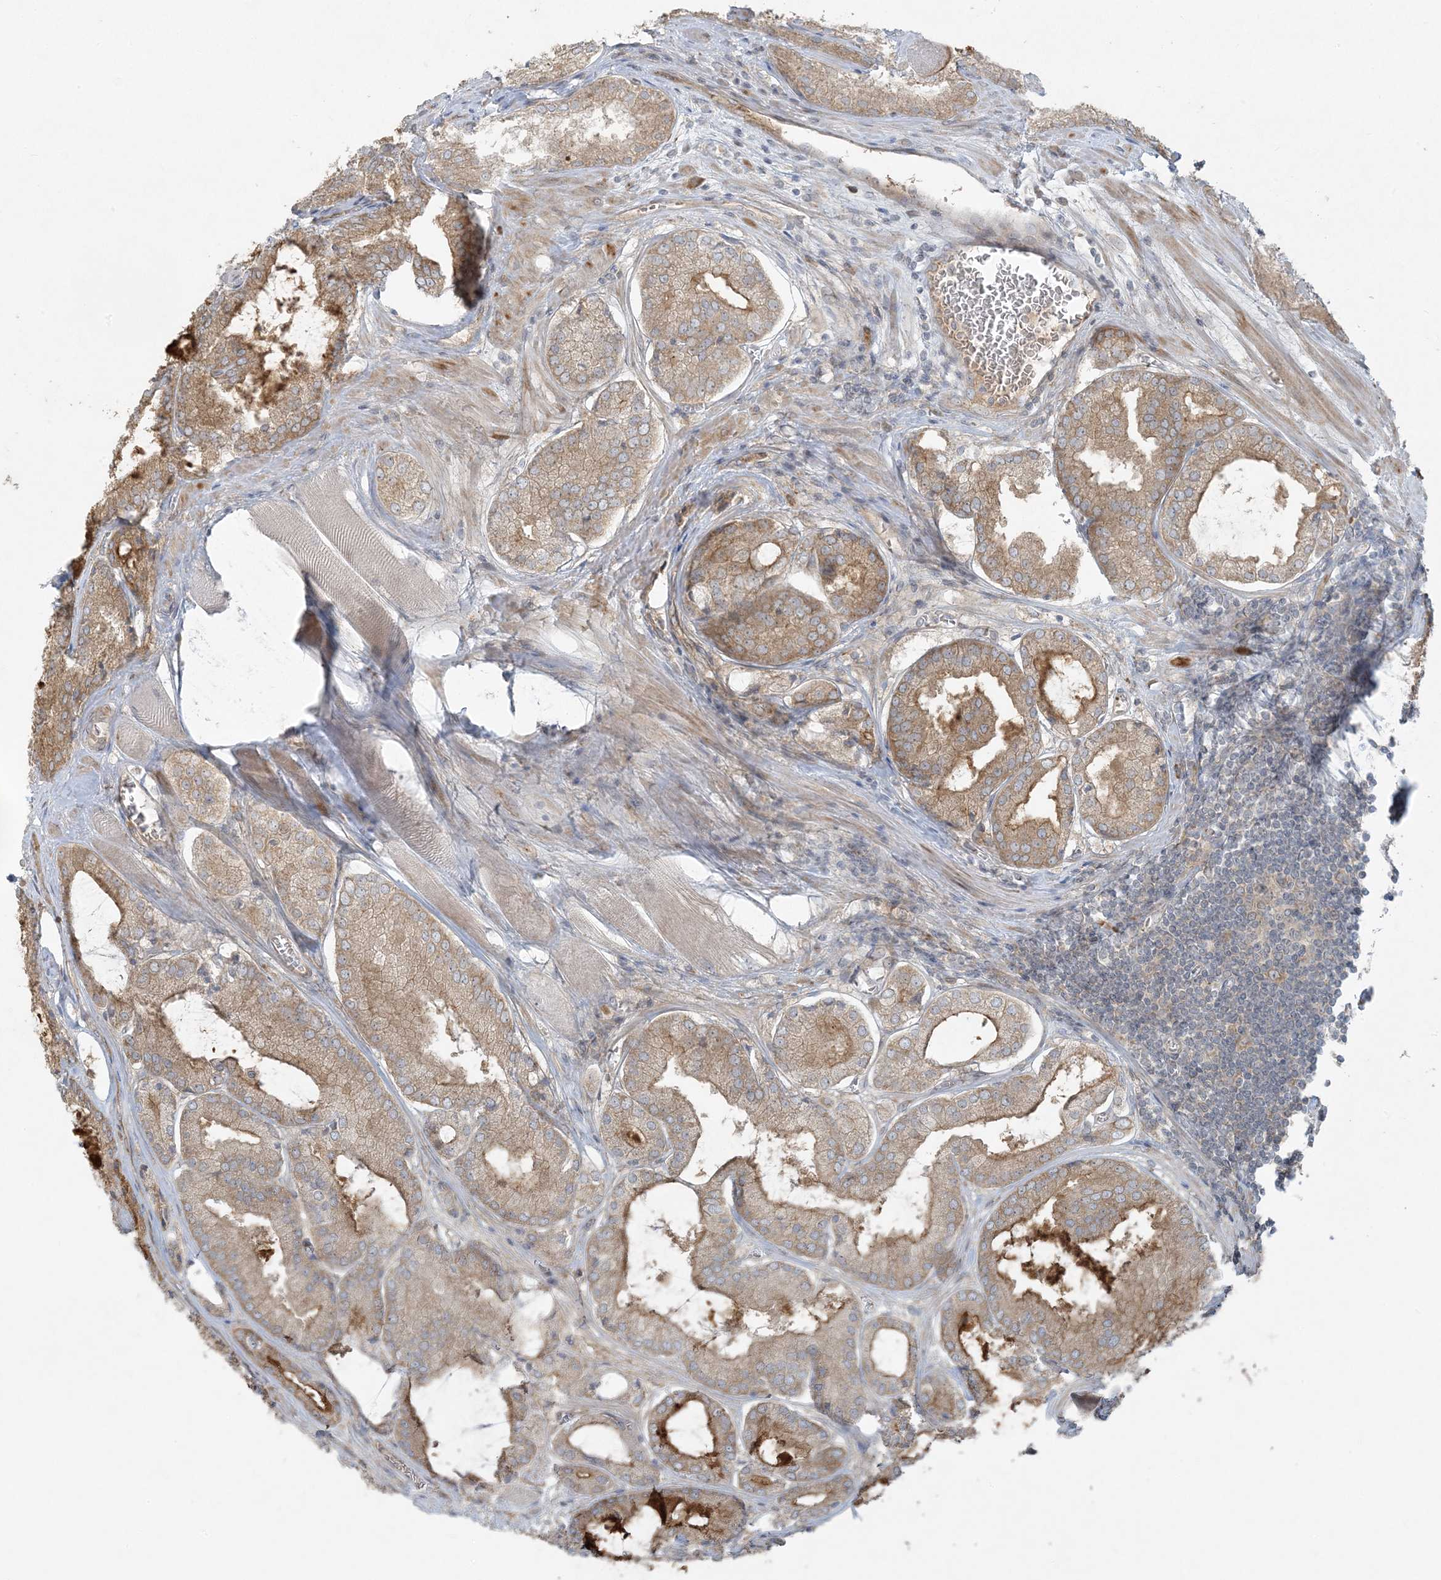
{"staining": {"intensity": "moderate", "quantity": ">75%", "location": "cytoplasmic/membranous"}, "tissue": "prostate cancer", "cell_type": "Tumor cells", "image_type": "cancer", "snomed": [{"axis": "morphology", "description": "Adenocarcinoma, Low grade"}, {"axis": "topography", "description": "Prostate"}], "caption": "A medium amount of moderate cytoplasmic/membranous positivity is seen in approximately >75% of tumor cells in prostate cancer tissue.", "gene": "ZNF263", "patient": {"sex": "male", "age": 67}}